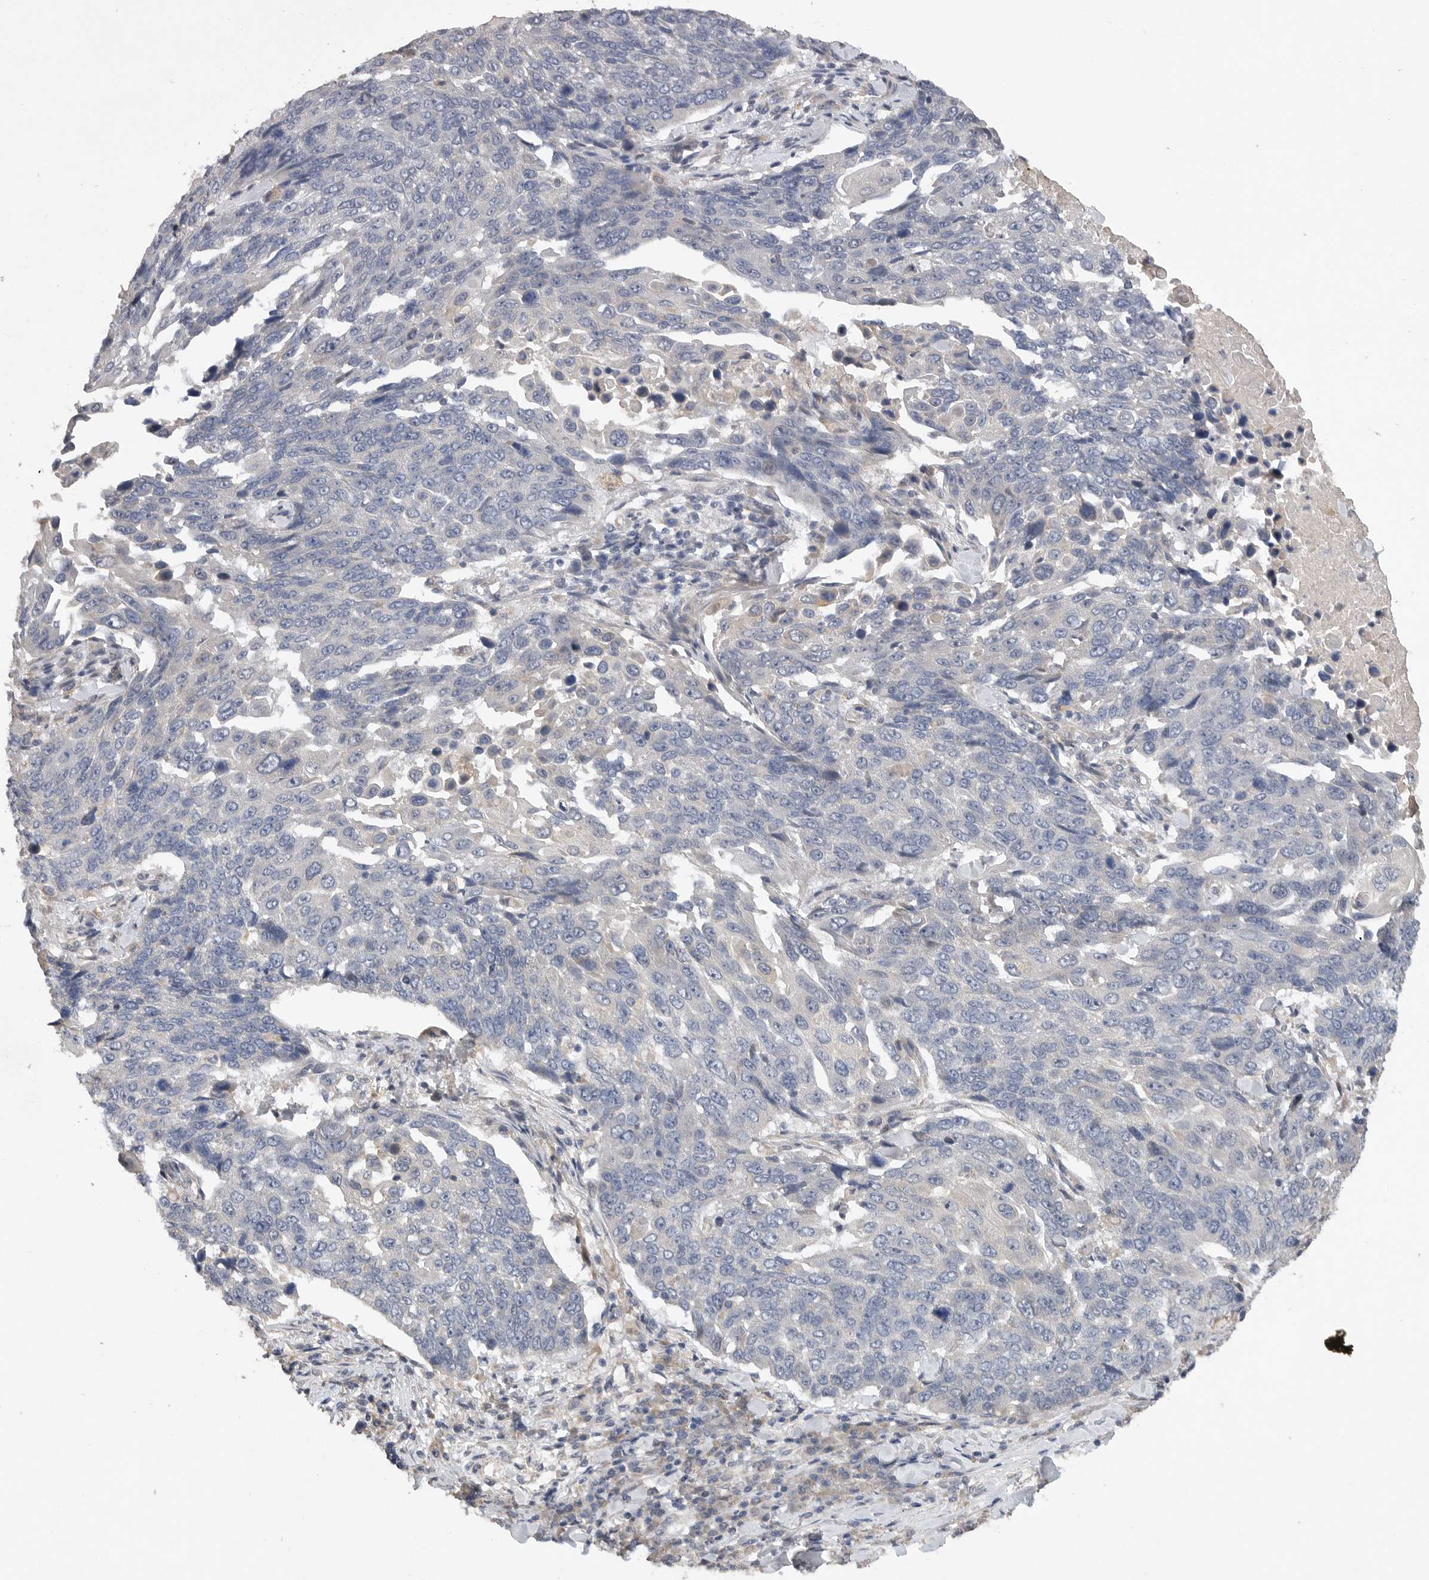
{"staining": {"intensity": "negative", "quantity": "none", "location": "none"}, "tissue": "lung cancer", "cell_type": "Tumor cells", "image_type": "cancer", "snomed": [{"axis": "morphology", "description": "Squamous cell carcinoma, NOS"}, {"axis": "topography", "description": "Lung"}], "caption": "Lung cancer (squamous cell carcinoma) was stained to show a protein in brown. There is no significant staining in tumor cells. The staining was performed using DAB (3,3'-diaminobenzidine) to visualize the protein expression in brown, while the nuclei were stained in blue with hematoxylin (Magnification: 20x).", "gene": "EDEM3", "patient": {"sex": "male", "age": 66}}